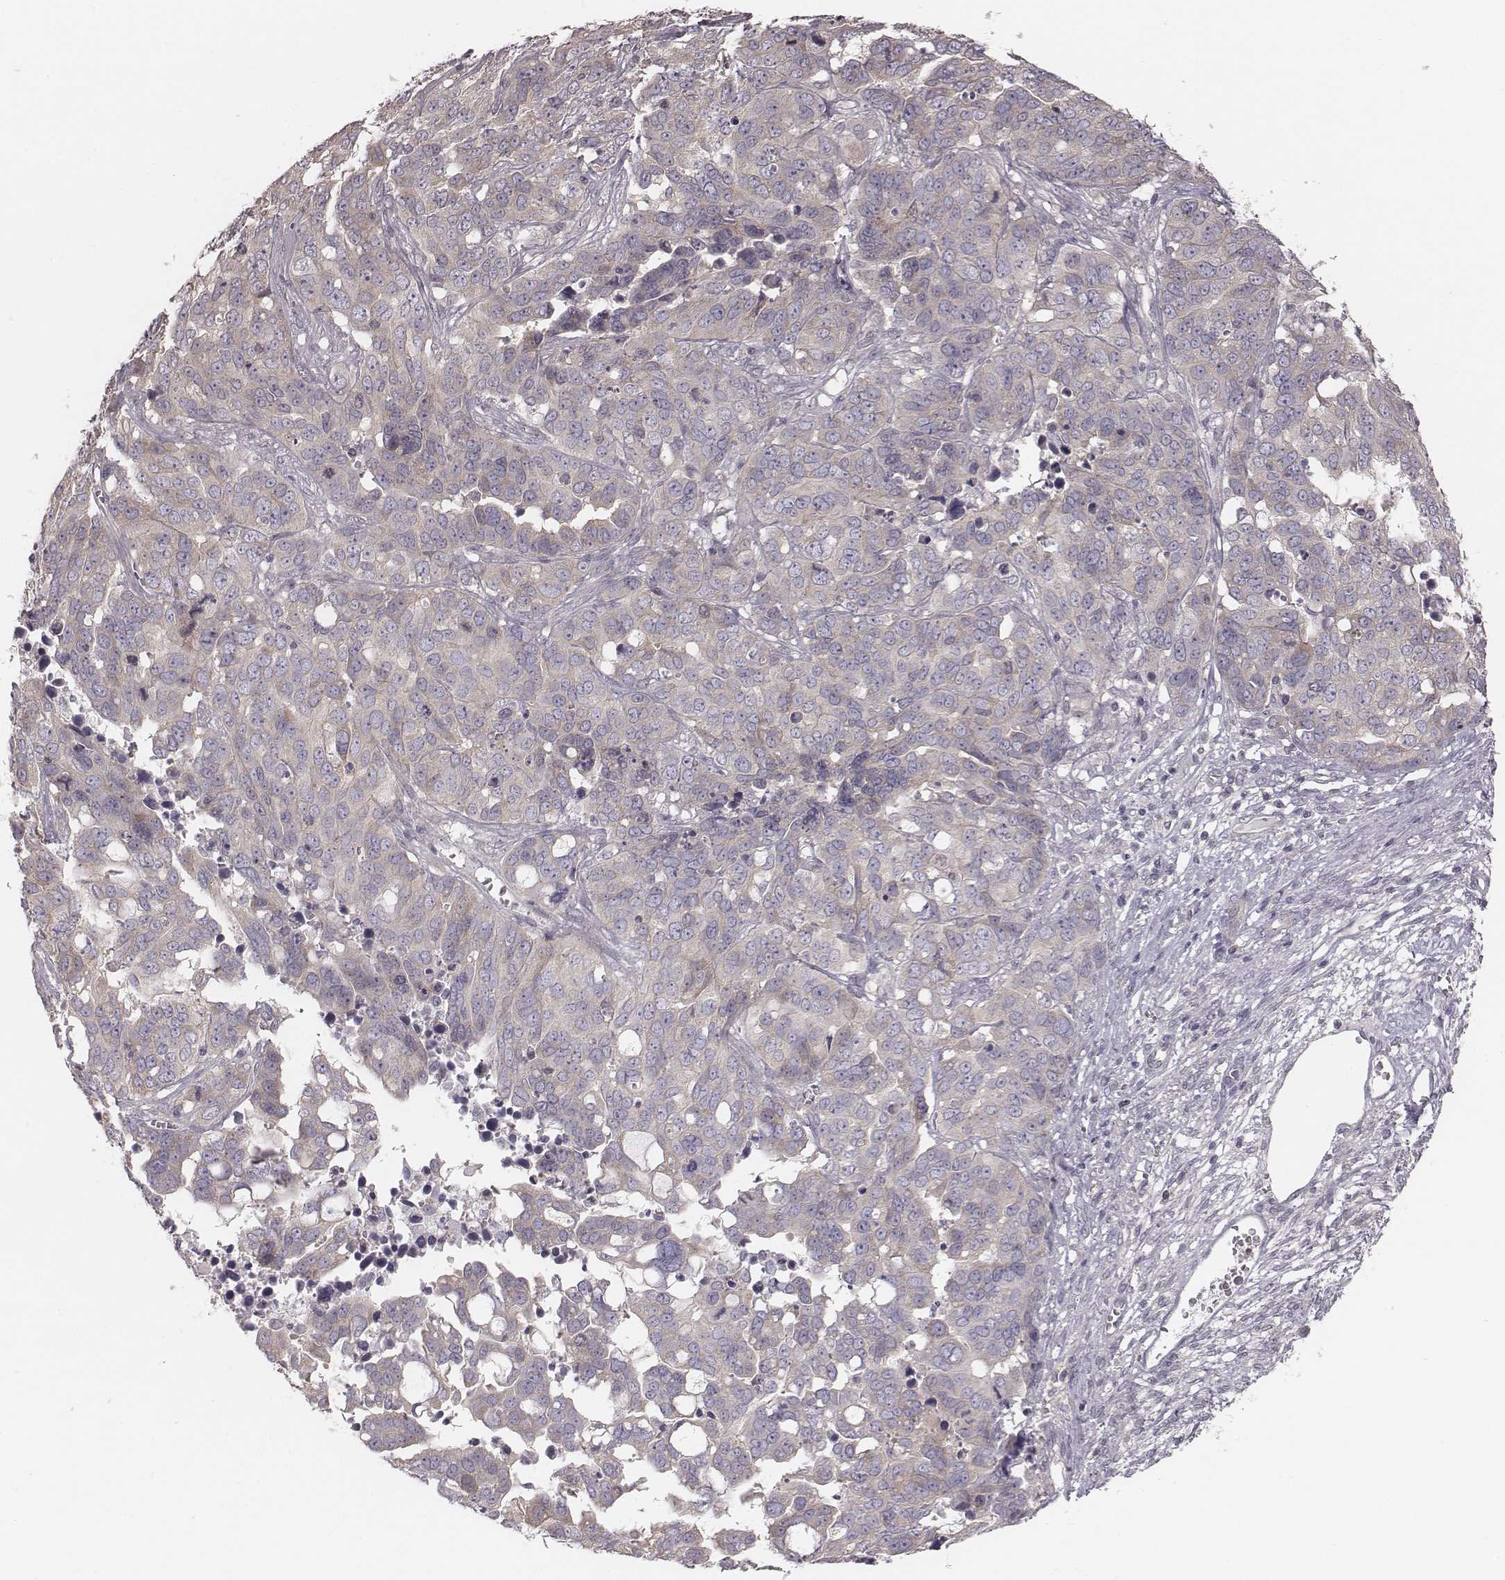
{"staining": {"intensity": "weak", "quantity": ">75%", "location": "cytoplasmic/membranous"}, "tissue": "ovarian cancer", "cell_type": "Tumor cells", "image_type": "cancer", "snomed": [{"axis": "morphology", "description": "Carcinoma, endometroid"}, {"axis": "topography", "description": "Ovary"}], "caption": "Endometroid carcinoma (ovarian) tissue displays weak cytoplasmic/membranous expression in approximately >75% of tumor cells", "gene": "TDRD5", "patient": {"sex": "female", "age": 78}}